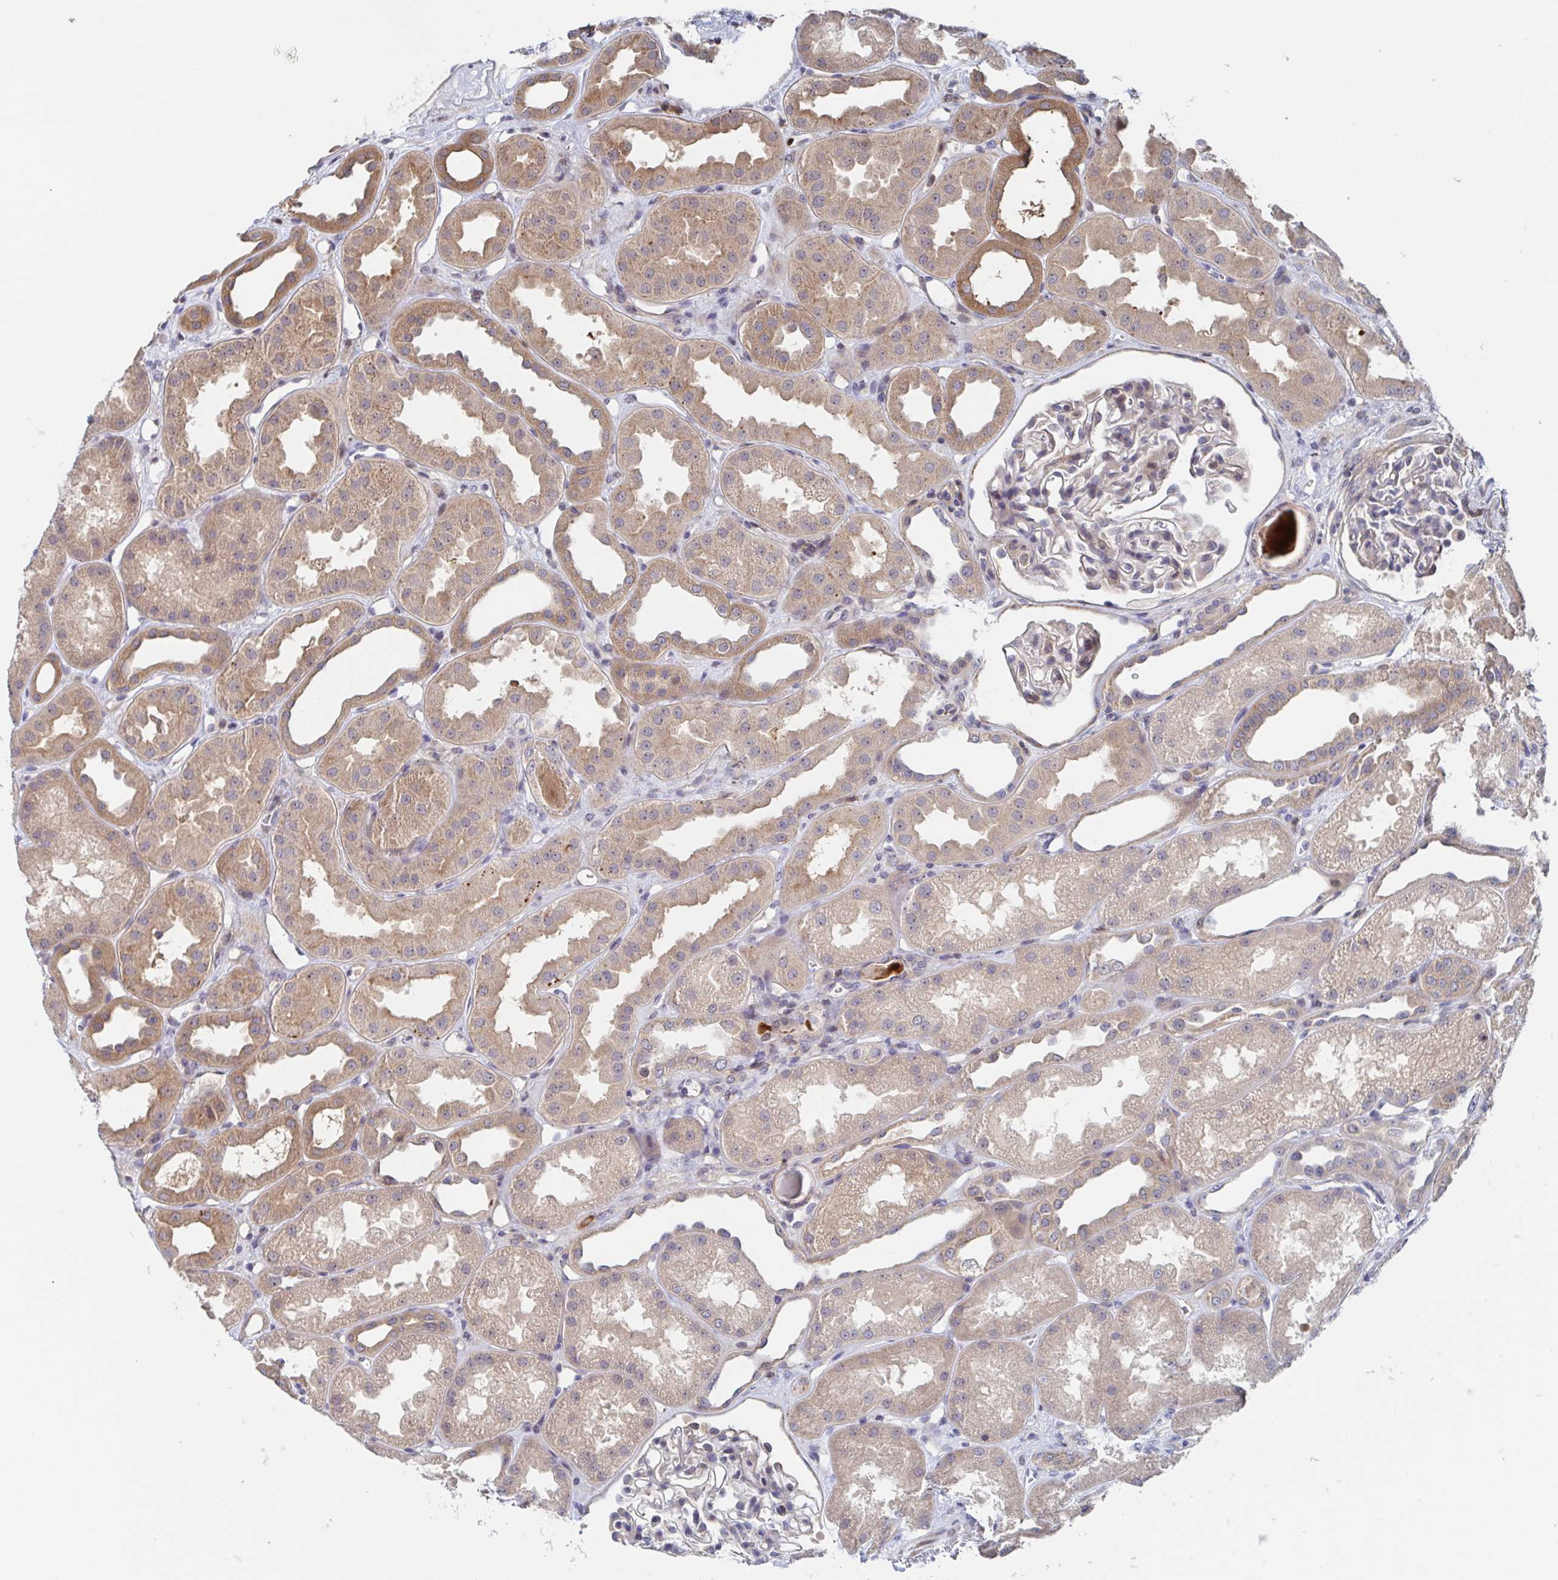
{"staining": {"intensity": "weak", "quantity": "25%-75%", "location": "cytoplasmic/membranous"}, "tissue": "kidney", "cell_type": "Cells in glomeruli", "image_type": "normal", "snomed": [{"axis": "morphology", "description": "Normal tissue, NOS"}, {"axis": "topography", "description": "Kidney"}], "caption": "Immunohistochemistry (IHC) histopathology image of benign kidney stained for a protein (brown), which exhibits low levels of weak cytoplasmic/membranous staining in about 25%-75% of cells in glomeruli.", "gene": "DHRS12", "patient": {"sex": "male", "age": 61}}